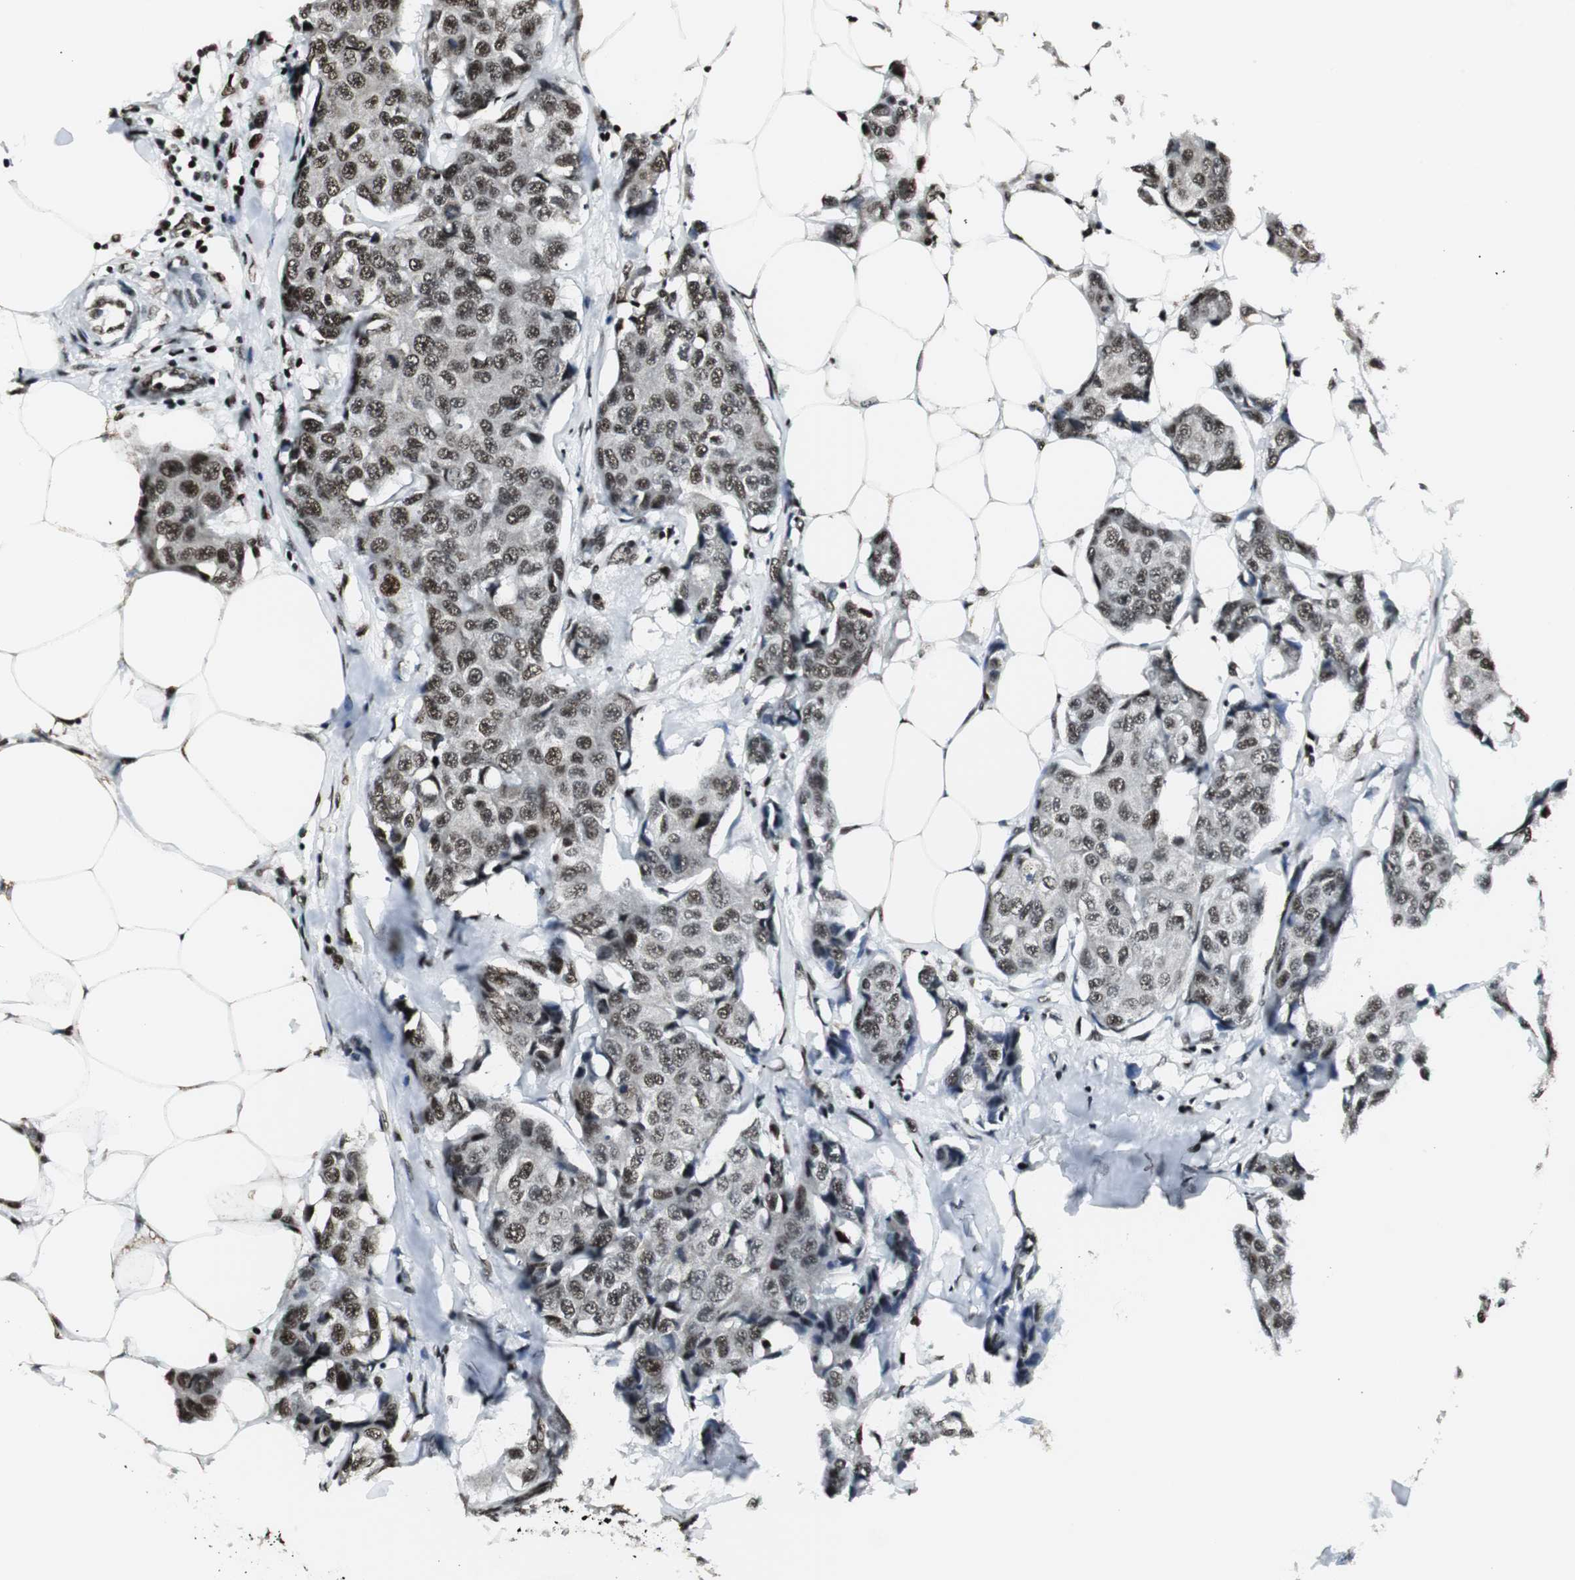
{"staining": {"intensity": "strong", "quantity": ">75%", "location": "nuclear"}, "tissue": "breast cancer", "cell_type": "Tumor cells", "image_type": "cancer", "snomed": [{"axis": "morphology", "description": "Duct carcinoma"}, {"axis": "topography", "description": "Breast"}], "caption": "Immunohistochemical staining of breast cancer exhibits strong nuclear protein expression in approximately >75% of tumor cells.", "gene": "PARN", "patient": {"sex": "female", "age": 80}}